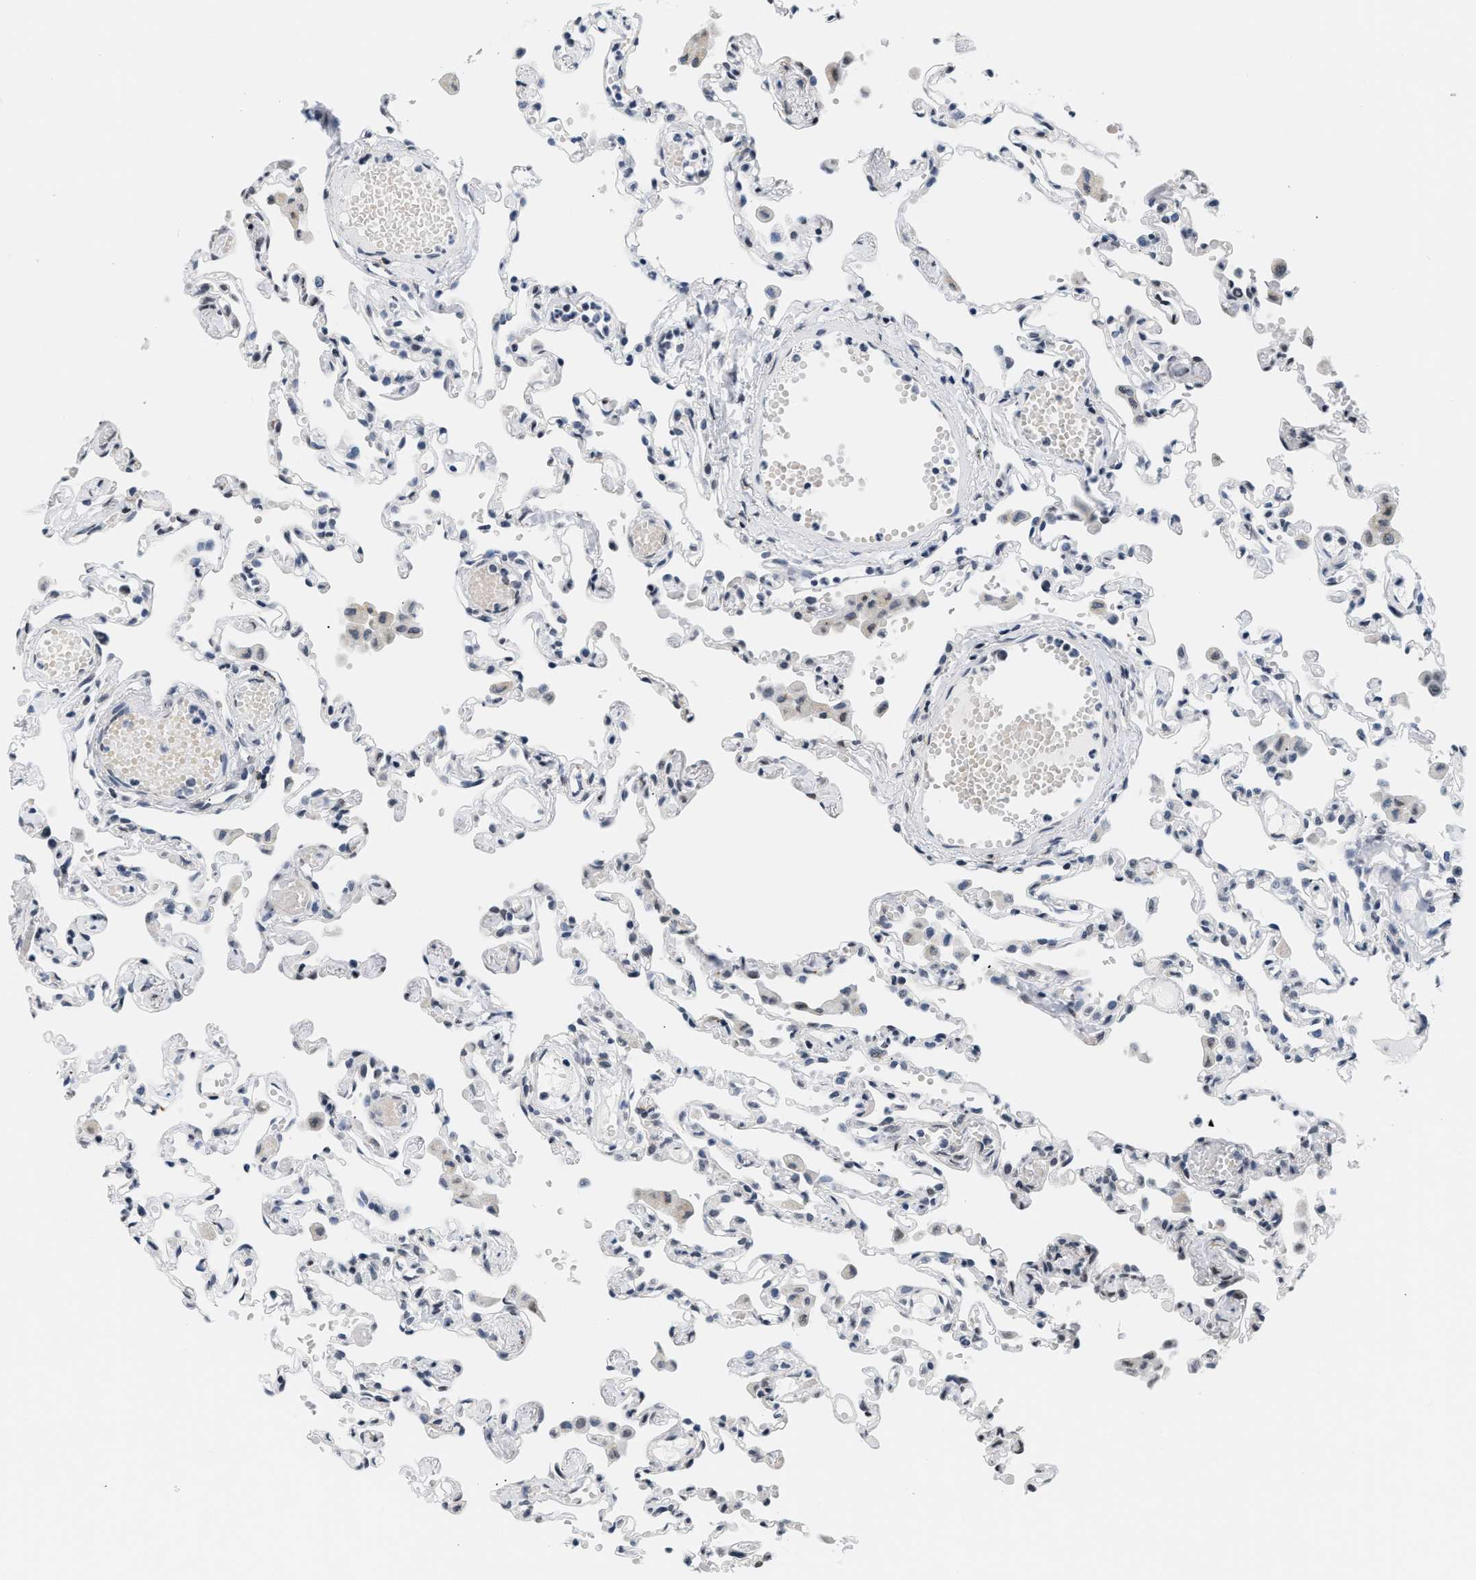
{"staining": {"intensity": "negative", "quantity": "none", "location": "none"}, "tissue": "lung", "cell_type": "Alveolar cells", "image_type": "normal", "snomed": [{"axis": "morphology", "description": "Normal tissue, NOS"}, {"axis": "topography", "description": "Bronchus"}, {"axis": "topography", "description": "Lung"}], "caption": "Image shows no significant protein expression in alveolar cells of unremarkable lung. The staining was performed using DAB (3,3'-diaminobenzidine) to visualize the protein expression in brown, while the nuclei were stained in blue with hematoxylin (Magnification: 20x).", "gene": "RAF1", "patient": {"sex": "female", "age": 49}}